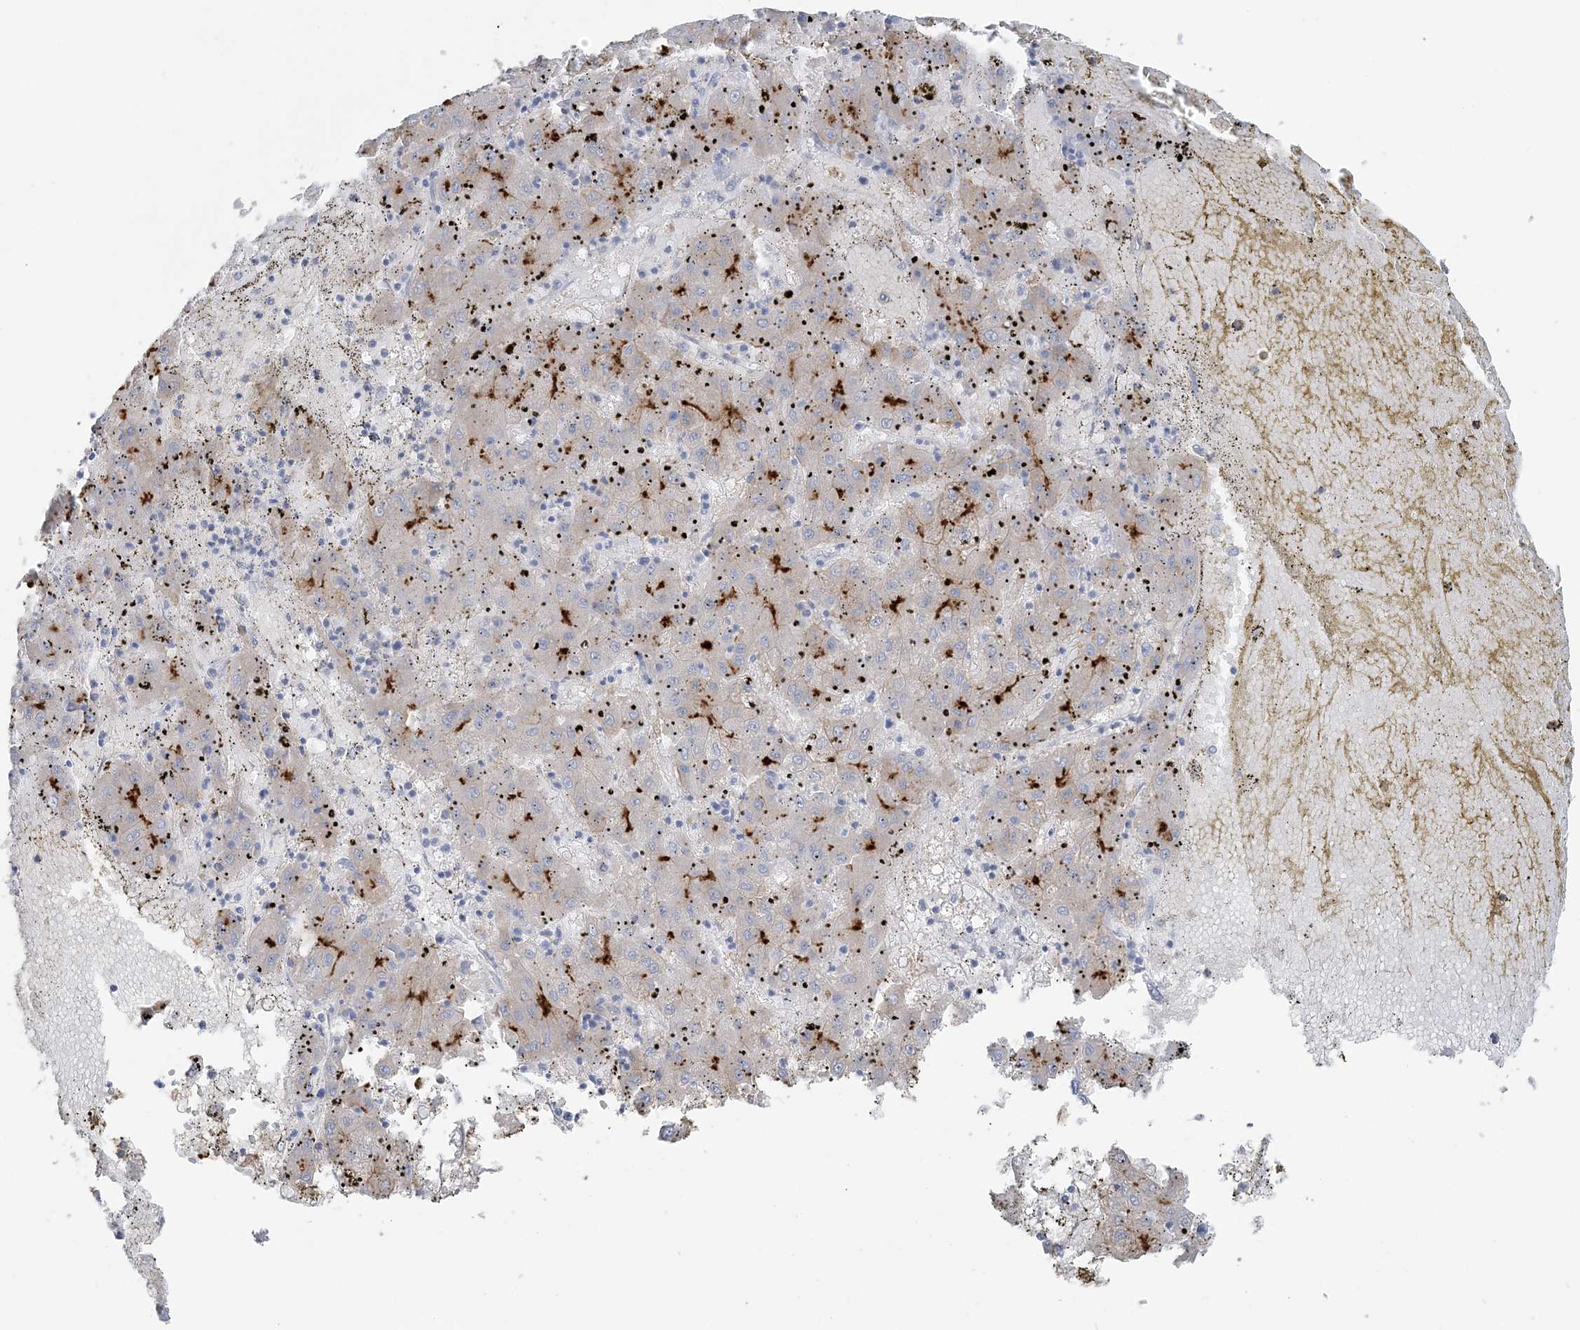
{"staining": {"intensity": "negative", "quantity": "none", "location": "none"}, "tissue": "liver cancer", "cell_type": "Tumor cells", "image_type": "cancer", "snomed": [{"axis": "morphology", "description": "Carcinoma, Hepatocellular, NOS"}, {"axis": "topography", "description": "Liver"}], "caption": "Immunohistochemical staining of human liver cancer (hepatocellular carcinoma) demonstrates no significant expression in tumor cells.", "gene": "TBC1D5", "patient": {"sex": "male", "age": 72}}